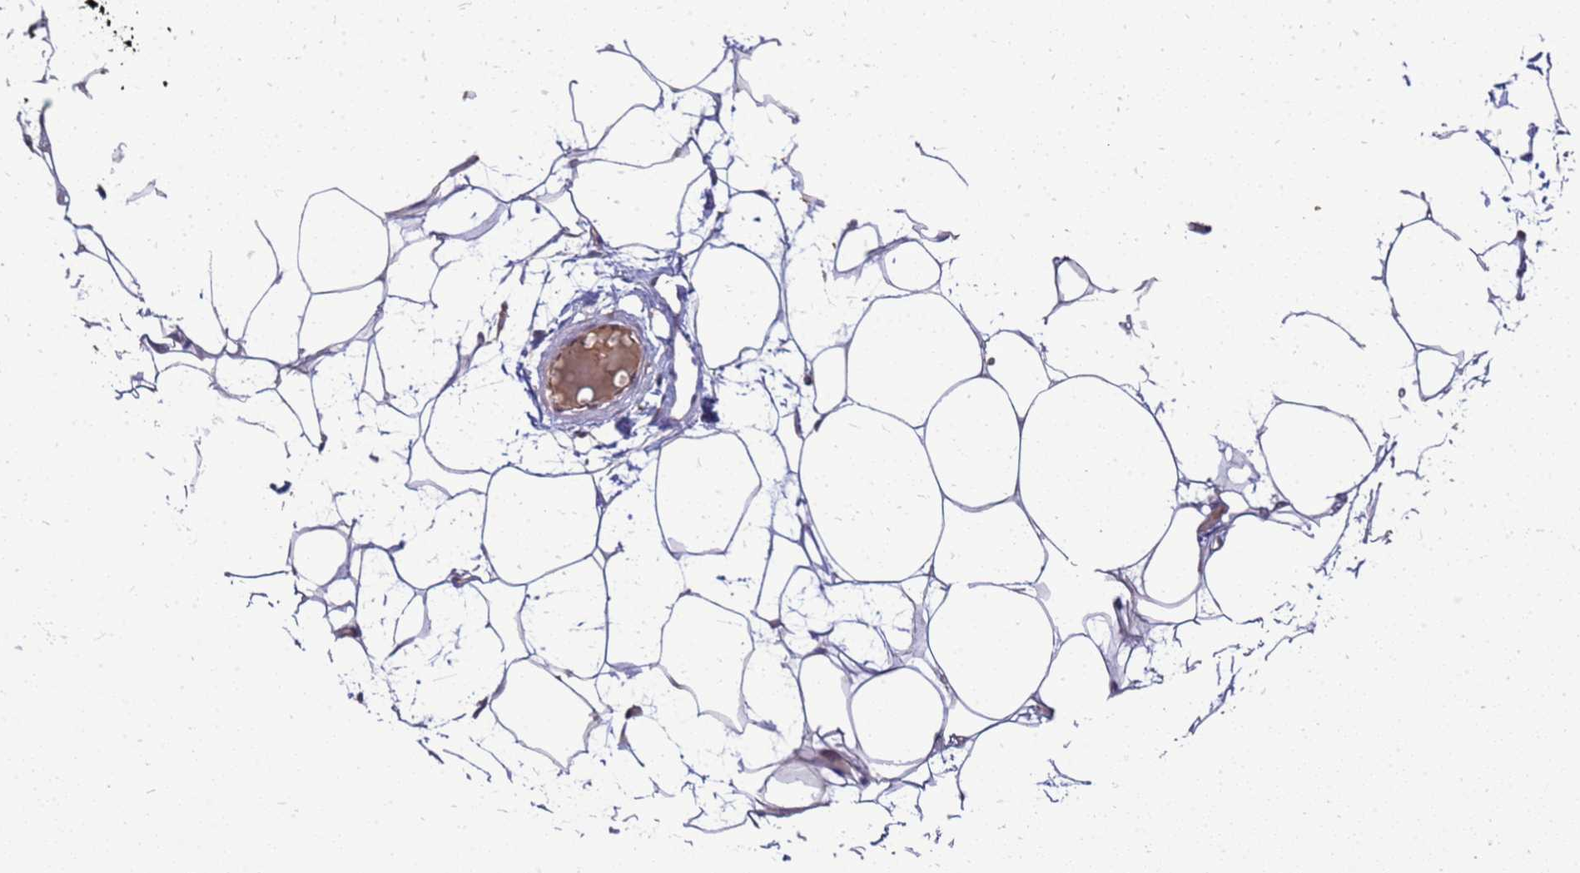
{"staining": {"intensity": "negative", "quantity": "none", "location": "none"}, "tissue": "adipose tissue", "cell_type": "Adipocytes", "image_type": "normal", "snomed": [{"axis": "morphology", "description": "Normal tissue, NOS"}, {"axis": "topography", "description": "Breast"}], "caption": "There is no significant staining in adipocytes of adipose tissue. (IHC, brightfield microscopy, high magnification).", "gene": "EIF4EBP3", "patient": {"sex": "female", "age": 23}}